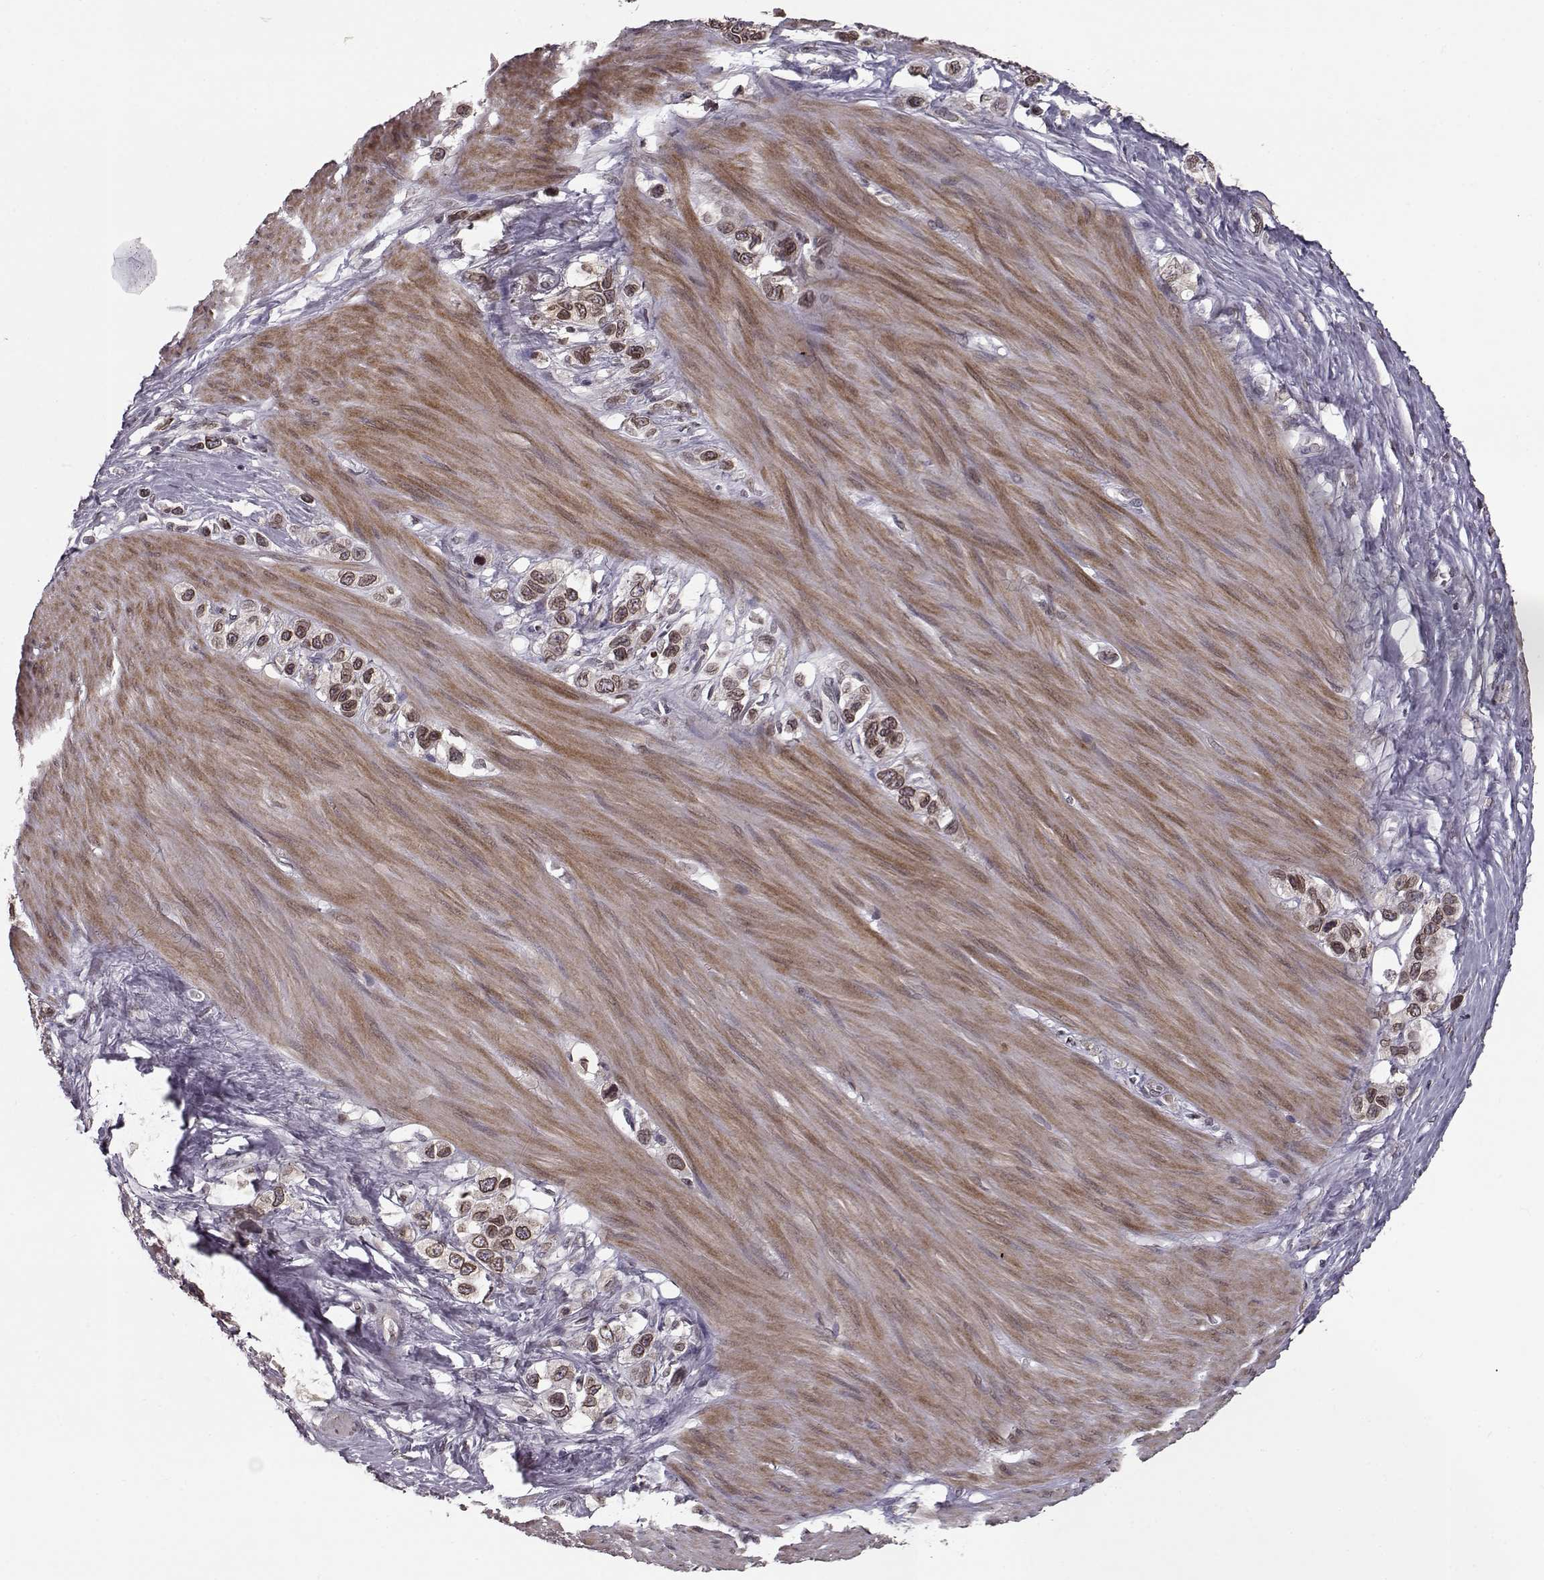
{"staining": {"intensity": "weak", "quantity": ">75%", "location": "cytoplasmic/membranous,nuclear"}, "tissue": "stomach cancer", "cell_type": "Tumor cells", "image_type": "cancer", "snomed": [{"axis": "morphology", "description": "Normal tissue, NOS"}, {"axis": "morphology", "description": "Adenocarcinoma, NOS"}, {"axis": "morphology", "description": "Adenocarcinoma, High grade"}, {"axis": "topography", "description": "Stomach, upper"}, {"axis": "topography", "description": "Stomach"}], "caption": "Weak cytoplasmic/membranous and nuclear expression is seen in about >75% of tumor cells in adenocarcinoma (stomach). (Stains: DAB in brown, nuclei in blue, Microscopy: brightfield microscopy at high magnification).", "gene": "NUP37", "patient": {"sex": "female", "age": 65}}